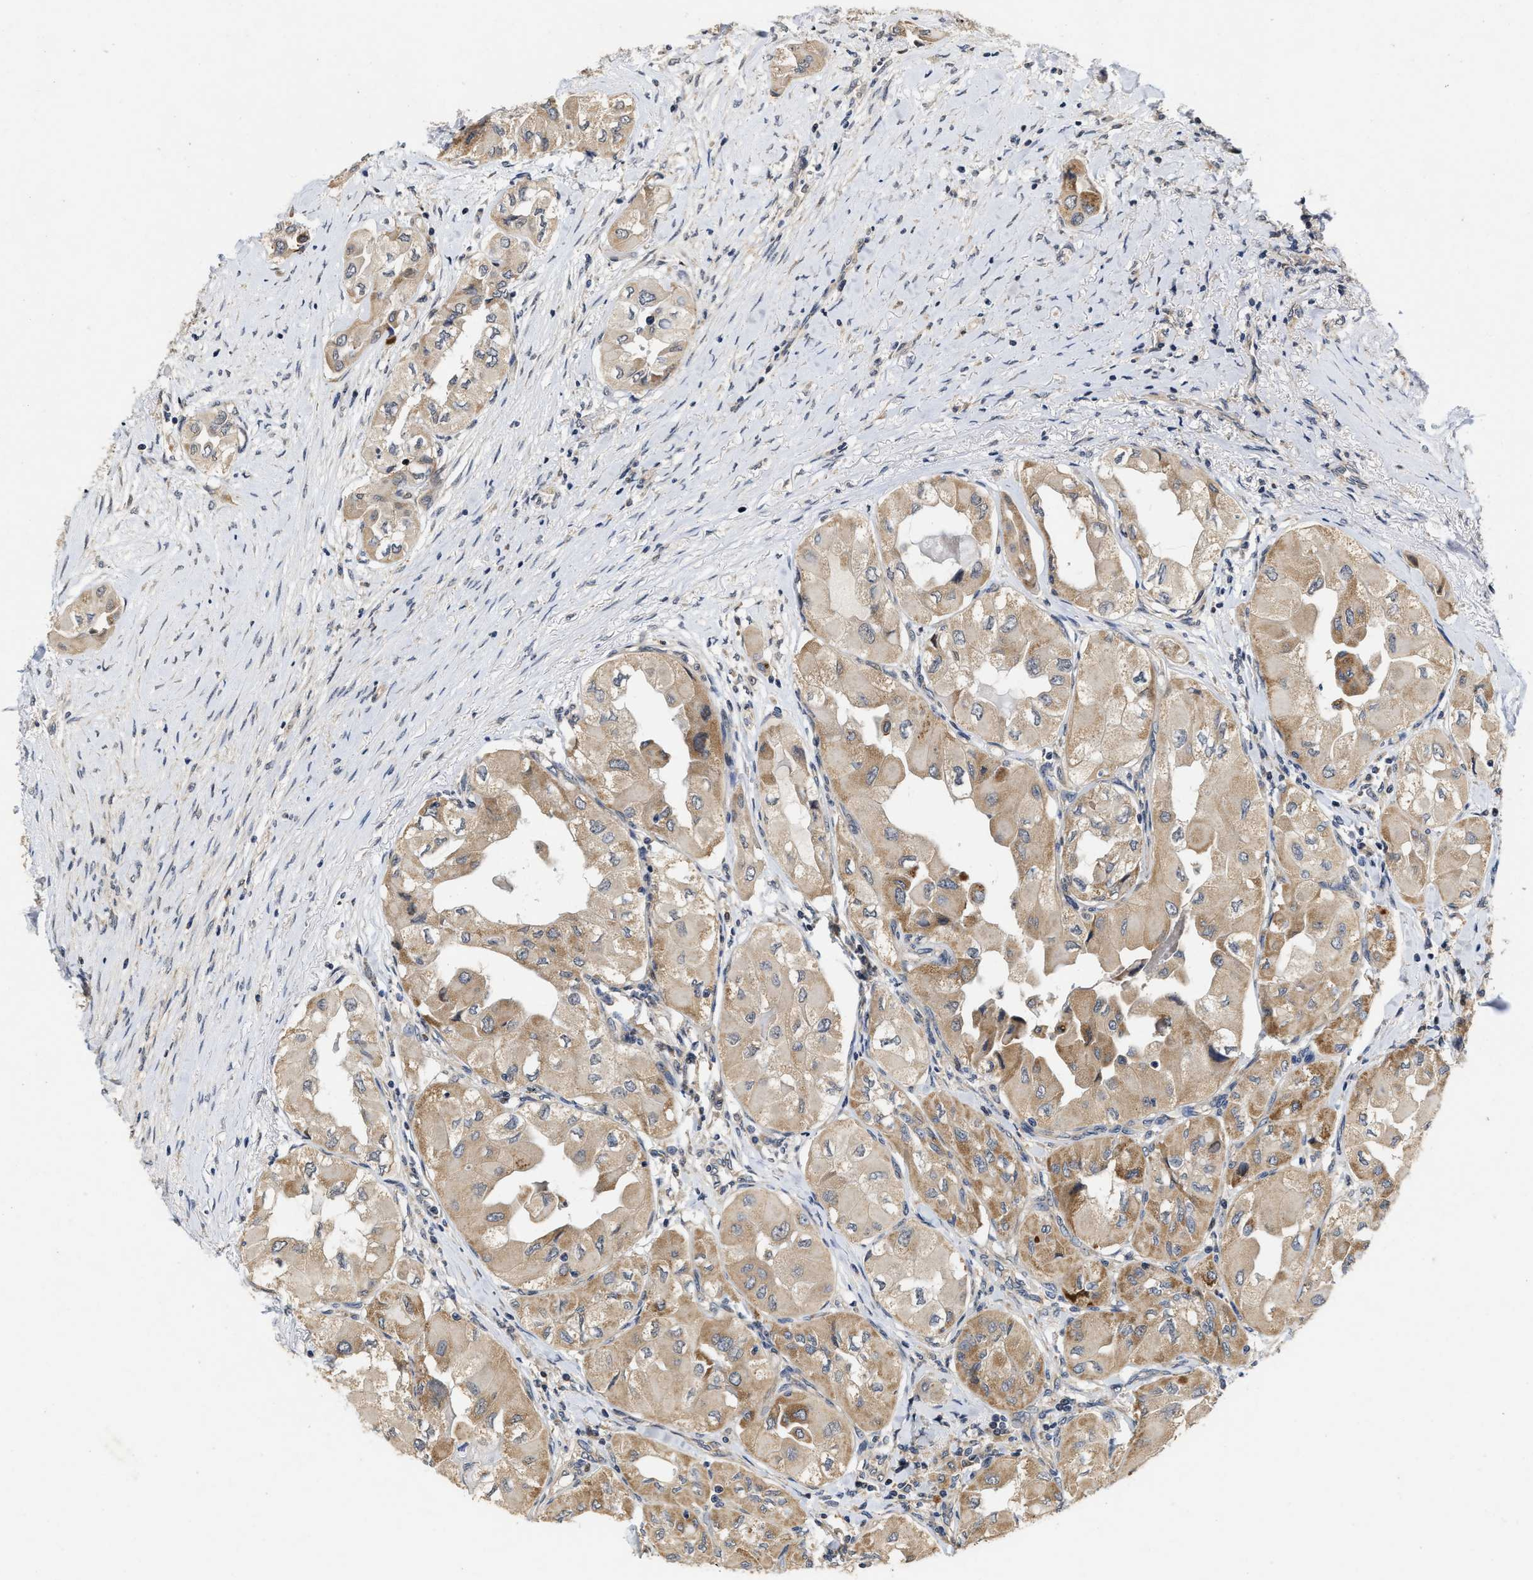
{"staining": {"intensity": "moderate", "quantity": ">75%", "location": "cytoplasmic/membranous"}, "tissue": "thyroid cancer", "cell_type": "Tumor cells", "image_type": "cancer", "snomed": [{"axis": "morphology", "description": "Papillary adenocarcinoma, NOS"}, {"axis": "topography", "description": "Thyroid gland"}], "caption": "Protein staining exhibits moderate cytoplasmic/membranous expression in about >75% of tumor cells in thyroid cancer.", "gene": "SCYL2", "patient": {"sex": "female", "age": 59}}